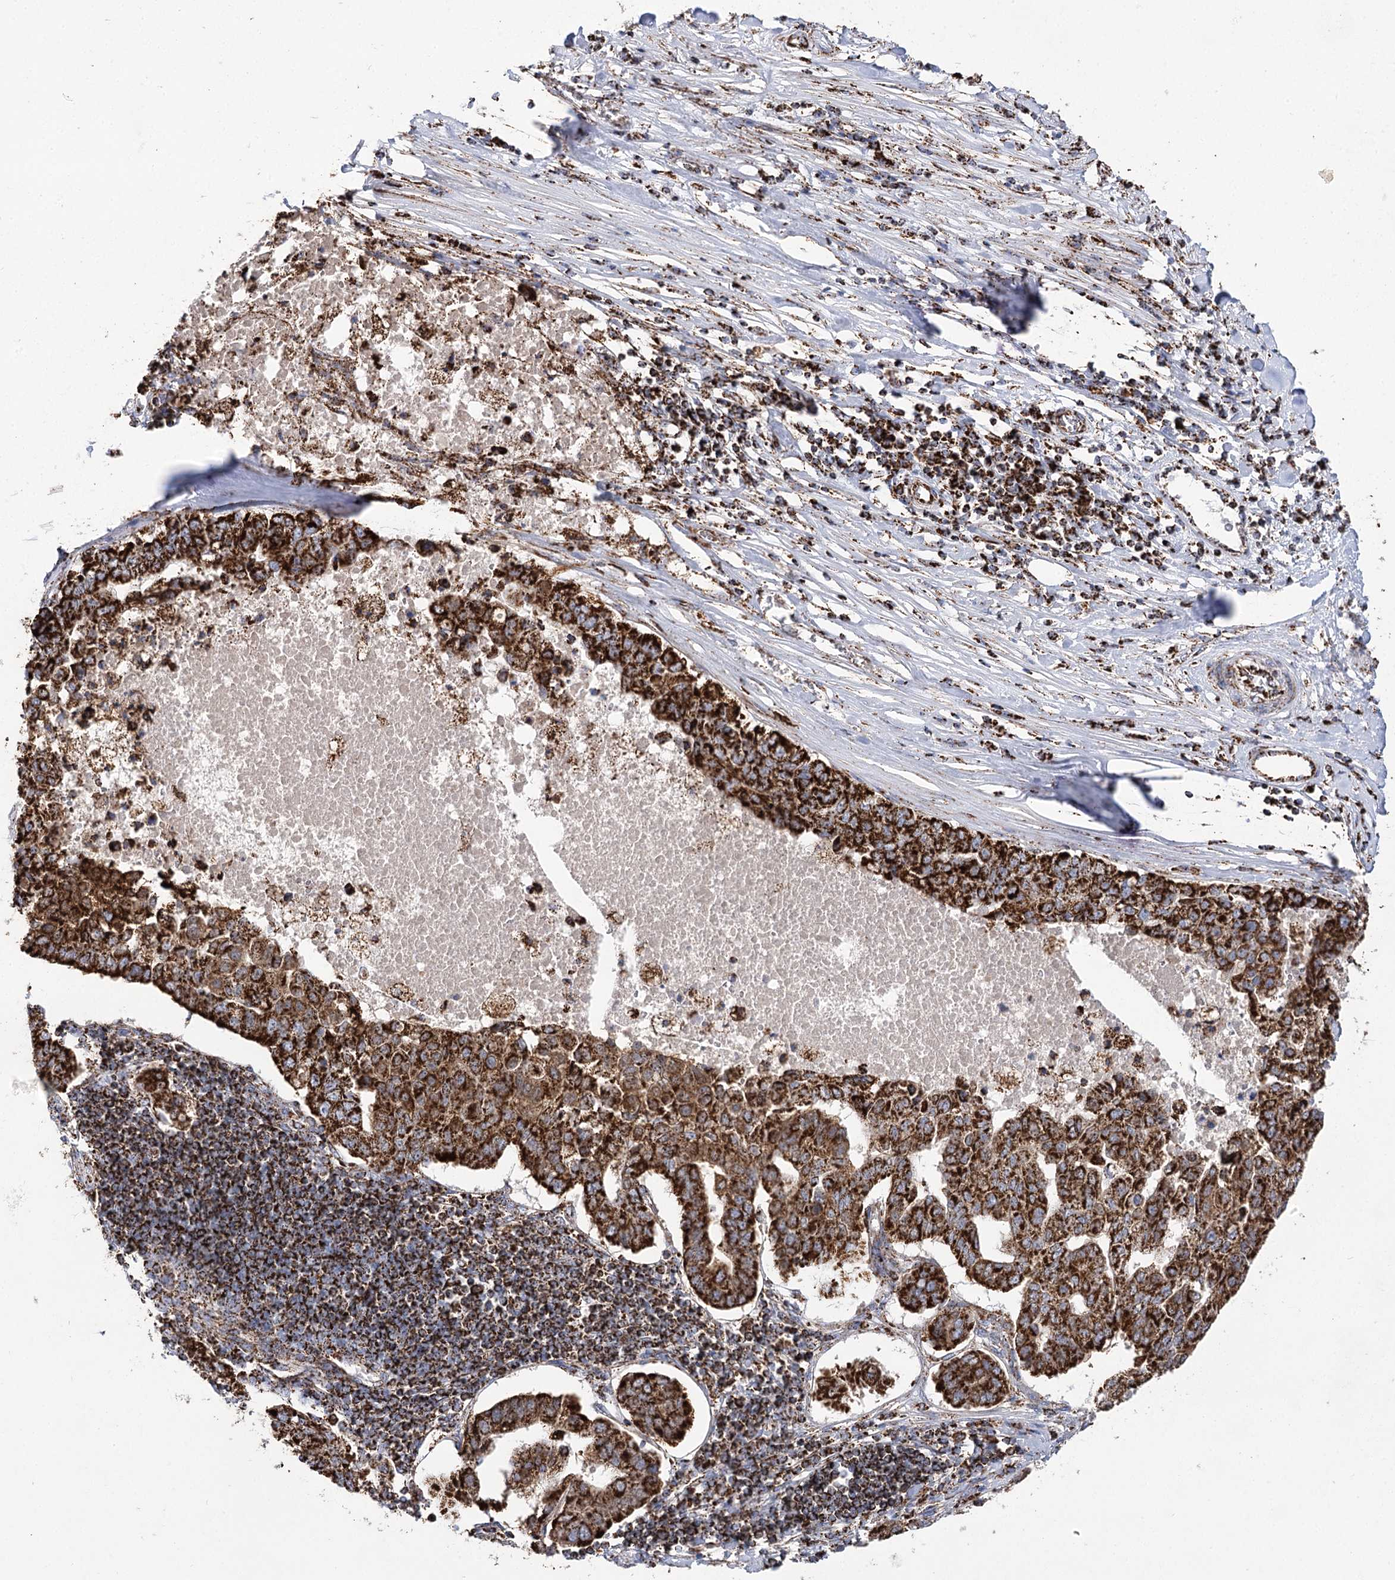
{"staining": {"intensity": "strong", "quantity": ">75%", "location": "cytoplasmic/membranous"}, "tissue": "pancreatic cancer", "cell_type": "Tumor cells", "image_type": "cancer", "snomed": [{"axis": "morphology", "description": "Adenocarcinoma, NOS"}, {"axis": "topography", "description": "Pancreas"}], "caption": "Protein staining demonstrates strong cytoplasmic/membranous staining in about >75% of tumor cells in adenocarcinoma (pancreatic).", "gene": "NADK2", "patient": {"sex": "female", "age": 61}}